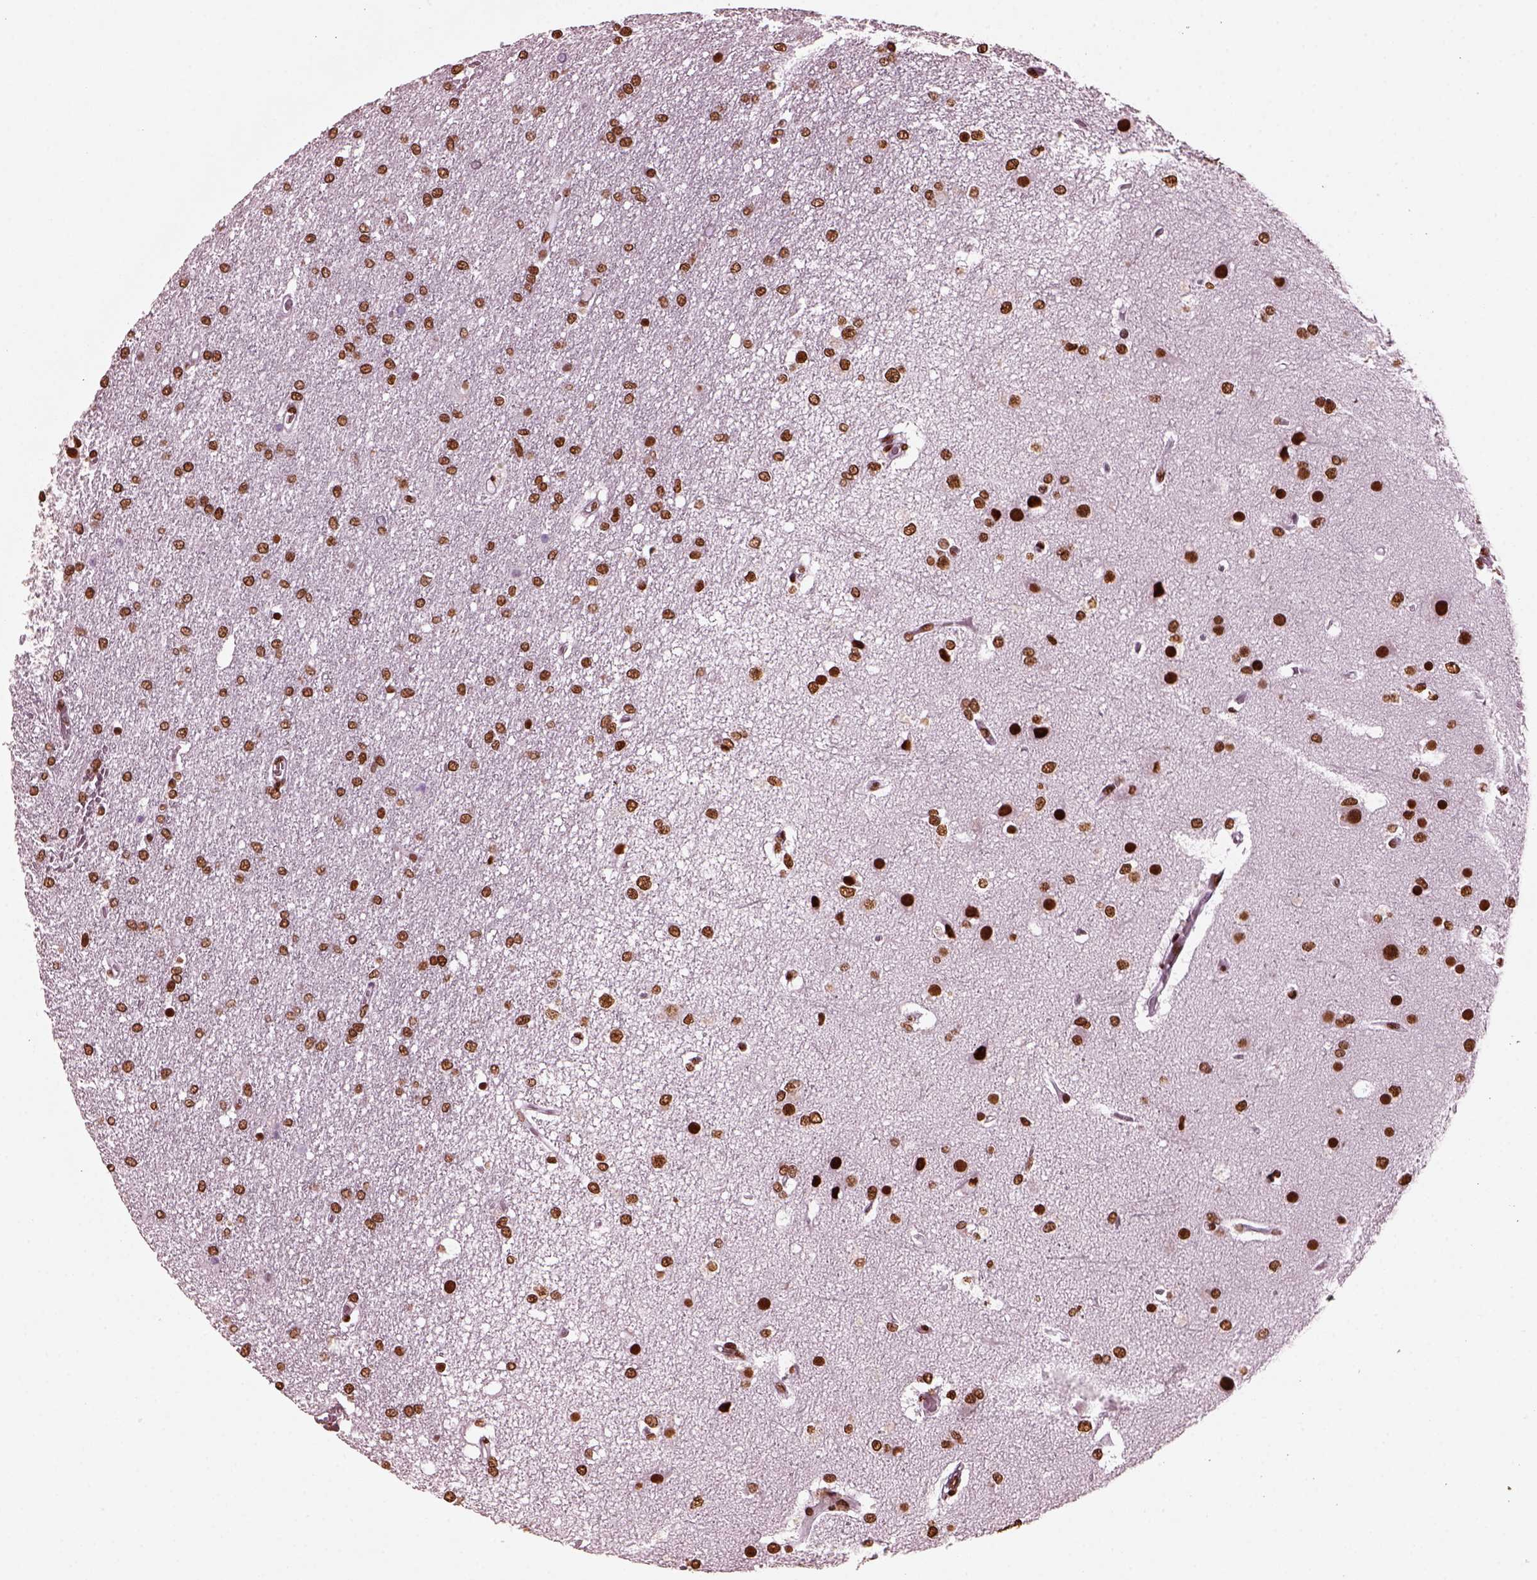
{"staining": {"intensity": "strong", "quantity": ">75%", "location": "nuclear"}, "tissue": "glioma", "cell_type": "Tumor cells", "image_type": "cancer", "snomed": [{"axis": "morphology", "description": "Glioma, malignant, High grade"}, {"axis": "topography", "description": "Brain"}], "caption": "An image of malignant high-grade glioma stained for a protein exhibits strong nuclear brown staining in tumor cells.", "gene": "CBFA2T3", "patient": {"sex": "female", "age": 61}}